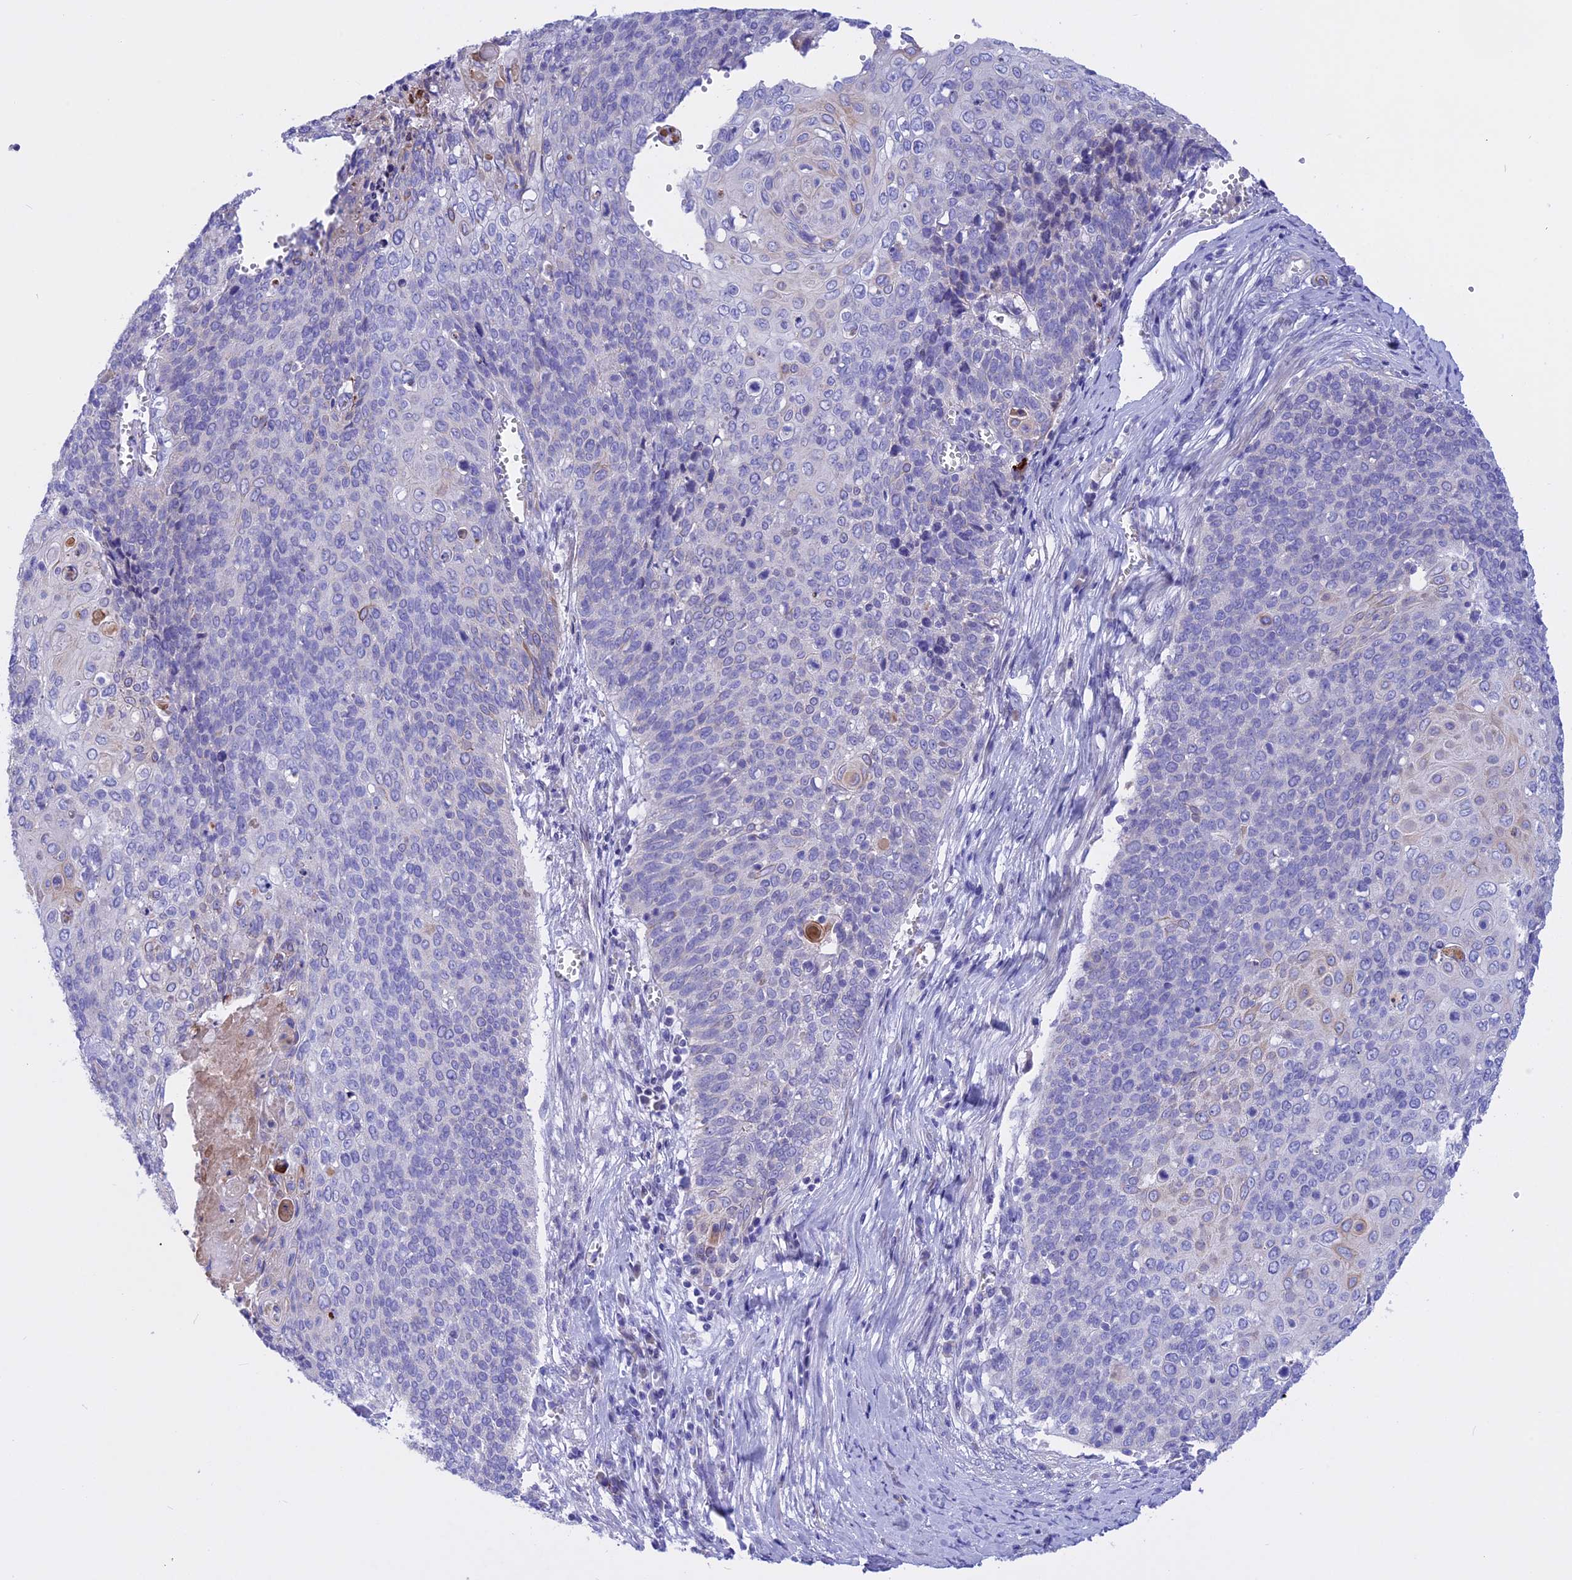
{"staining": {"intensity": "negative", "quantity": "none", "location": "none"}, "tissue": "cervical cancer", "cell_type": "Tumor cells", "image_type": "cancer", "snomed": [{"axis": "morphology", "description": "Squamous cell carcinoma, NOS"}, {"axis": "topography", "description": "Cervix"}], "caption": "A photomicrograph of squamous cell carcinoma (cervical) stained for a protein displays no brown staining in tumor cells. (DAB immunohistochemistry (IHC) with hematoxylin counter stain).", "gene": "TMEM138", "patient": {"sex": "female", "age": 39}}